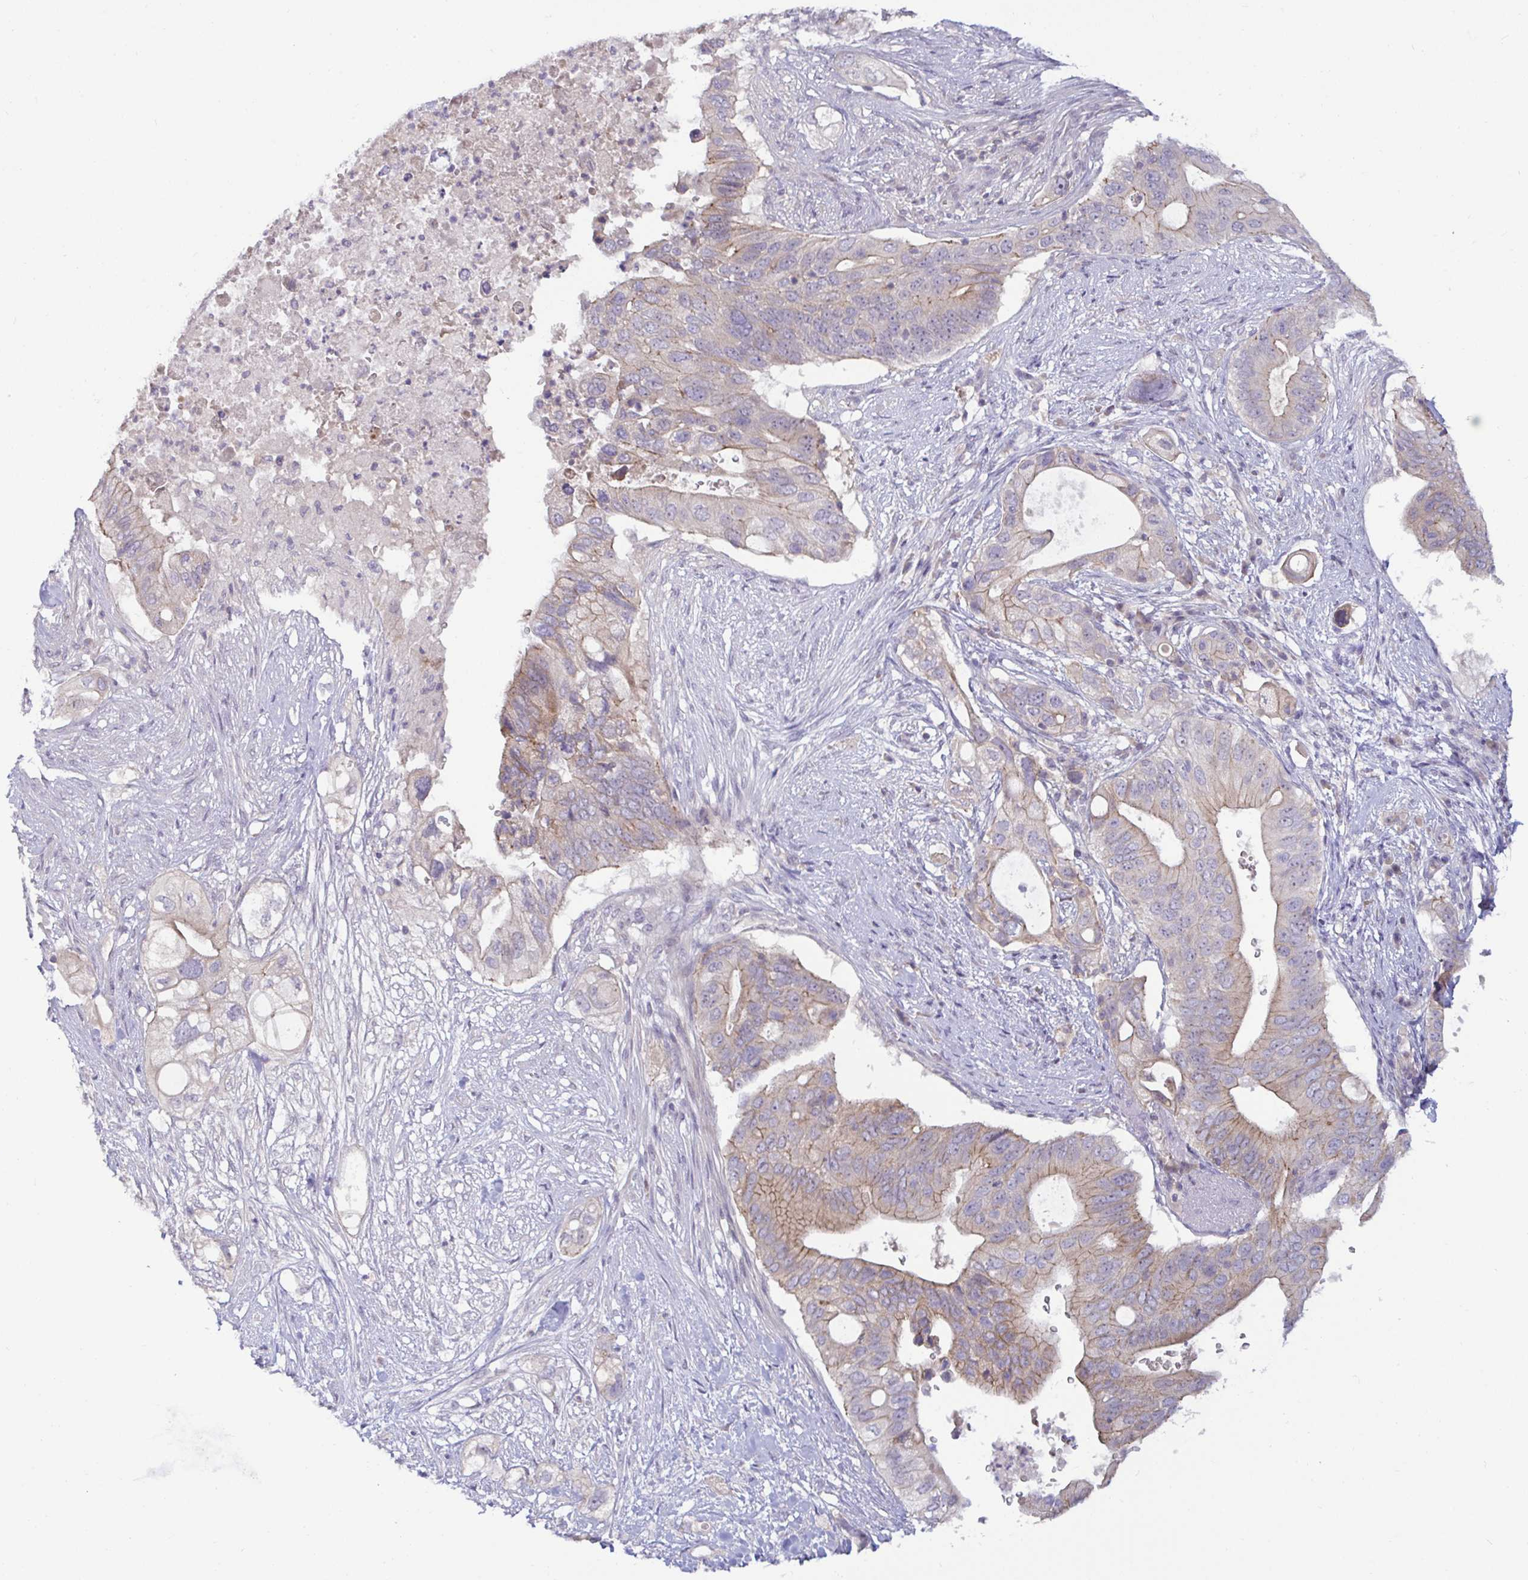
{"staining": {"intensity": "weak", "quantity": "25%-75%", "location": "cytoplasmic/membranous"}, "tissue": "pancreatic cancer", "cell_type": "Tumor cells", "image_type": "cancer", "snomed": [{"axis": "morphology", "description": "Adenocarcinoma, NOS"}, {"axis": "topography", "description": "Pancreas"}], "caption": "Protein expression analysis of pancreatic adenocarcinoma reveals weak cytoplasmic/membranous positivity in about 25%-75% of tumor cells. (DAB (3,3'-diaminobenzidine) IHC with brightfield microscopy, high magnification).", "gene": "GSTM1", "patient": {"sex": "female", "age": 72}}